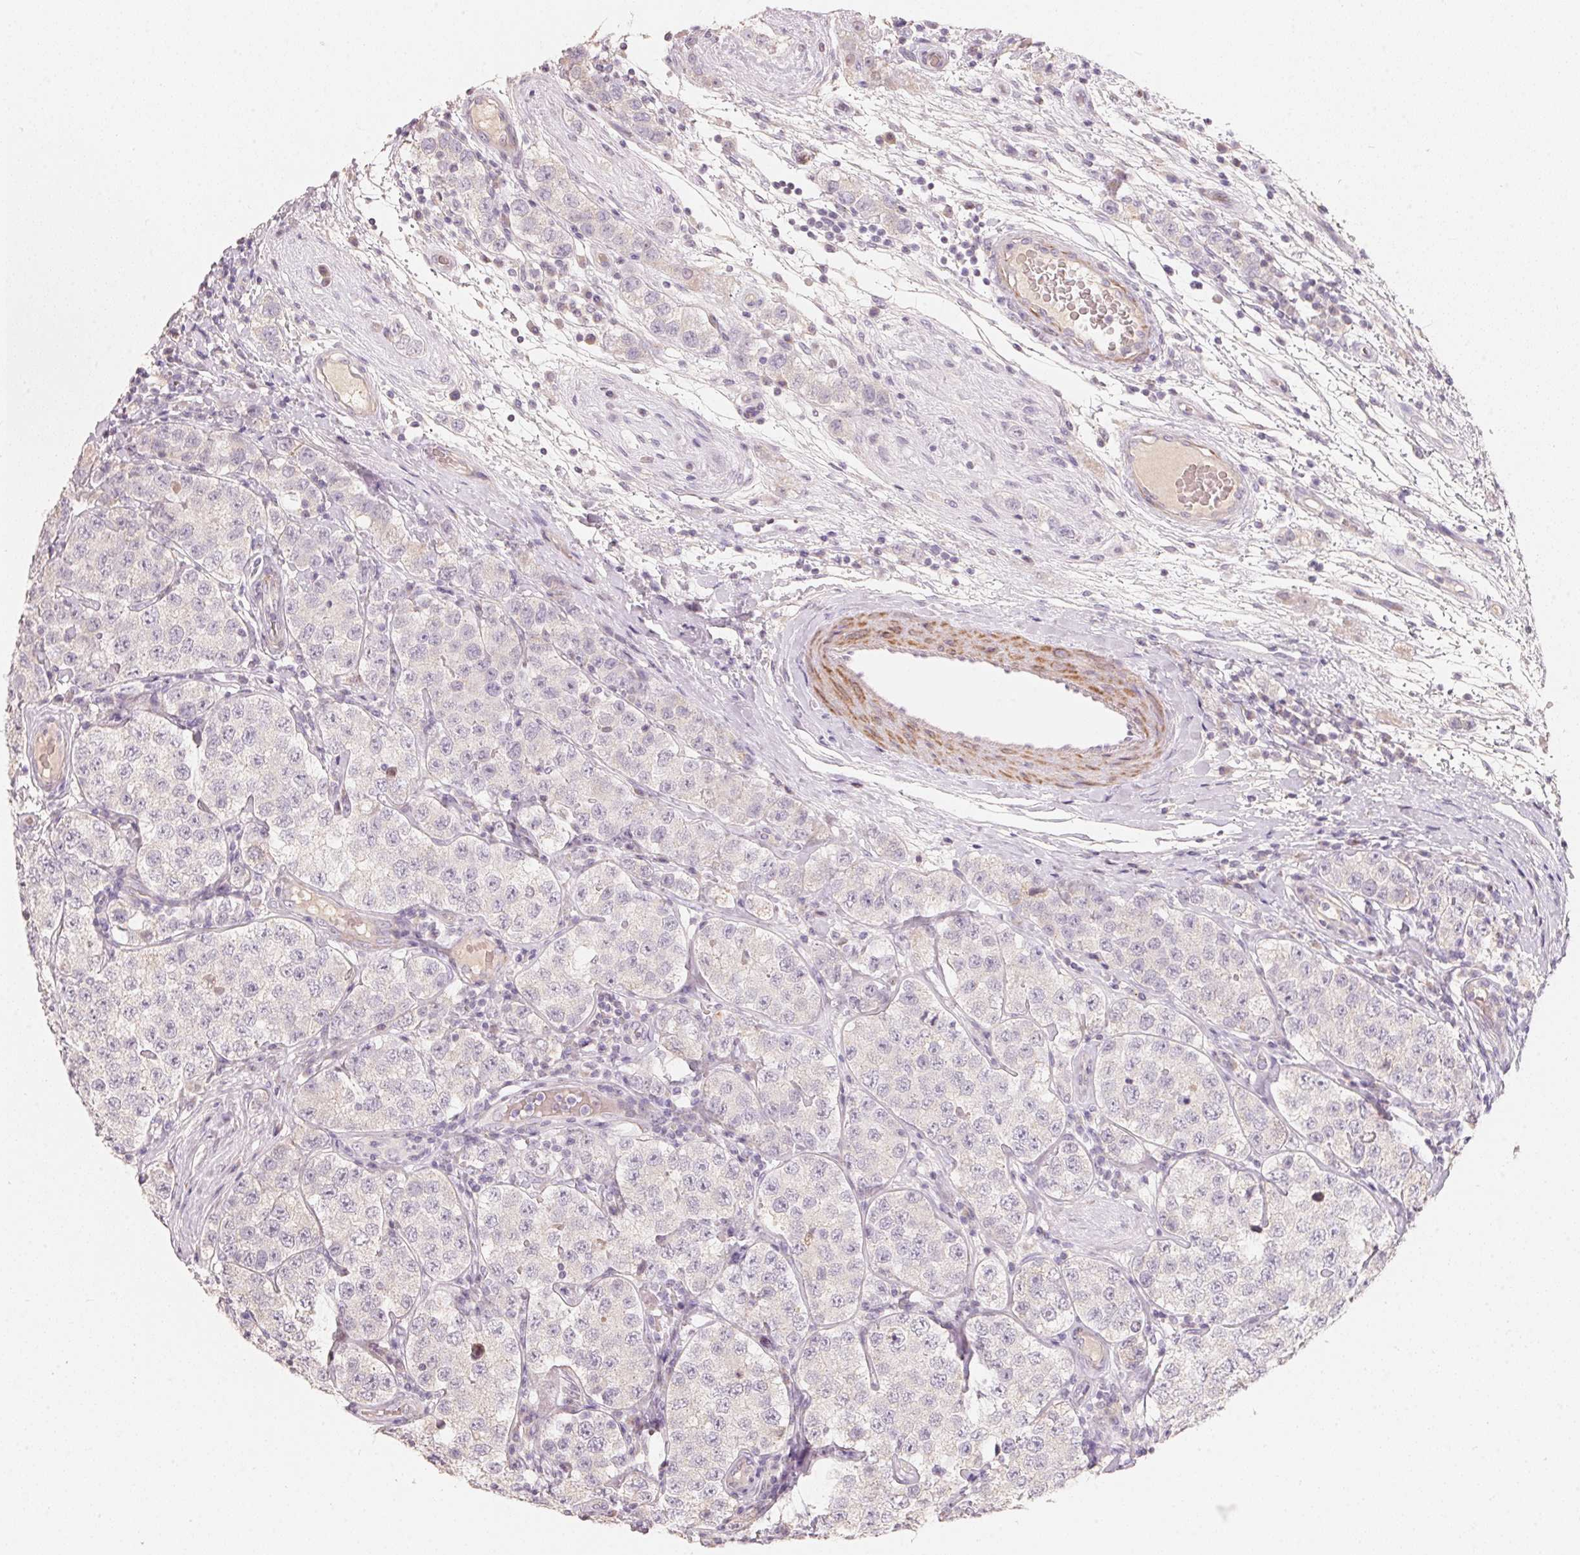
{"staining": {"intensity": "negative", "quantity": "none", "location": "none"}, "tissue": "testis cancer", "cell_type": "Tumor cells", "image_type": "cancer", "snomed": [{"axis": "morphology", "description": "Seminoma, NOS"}, {"axis": "topography", "description": "Testis"}], "caption": "This image is of seminoma (testis) stained with immunohistochemistry to label a protein in brown with the nuclei are counter-stained blue. There is no staining in tumor cells.", "gene": "TP53AIP1", "patient": {"sex": "male", "age": 34}}